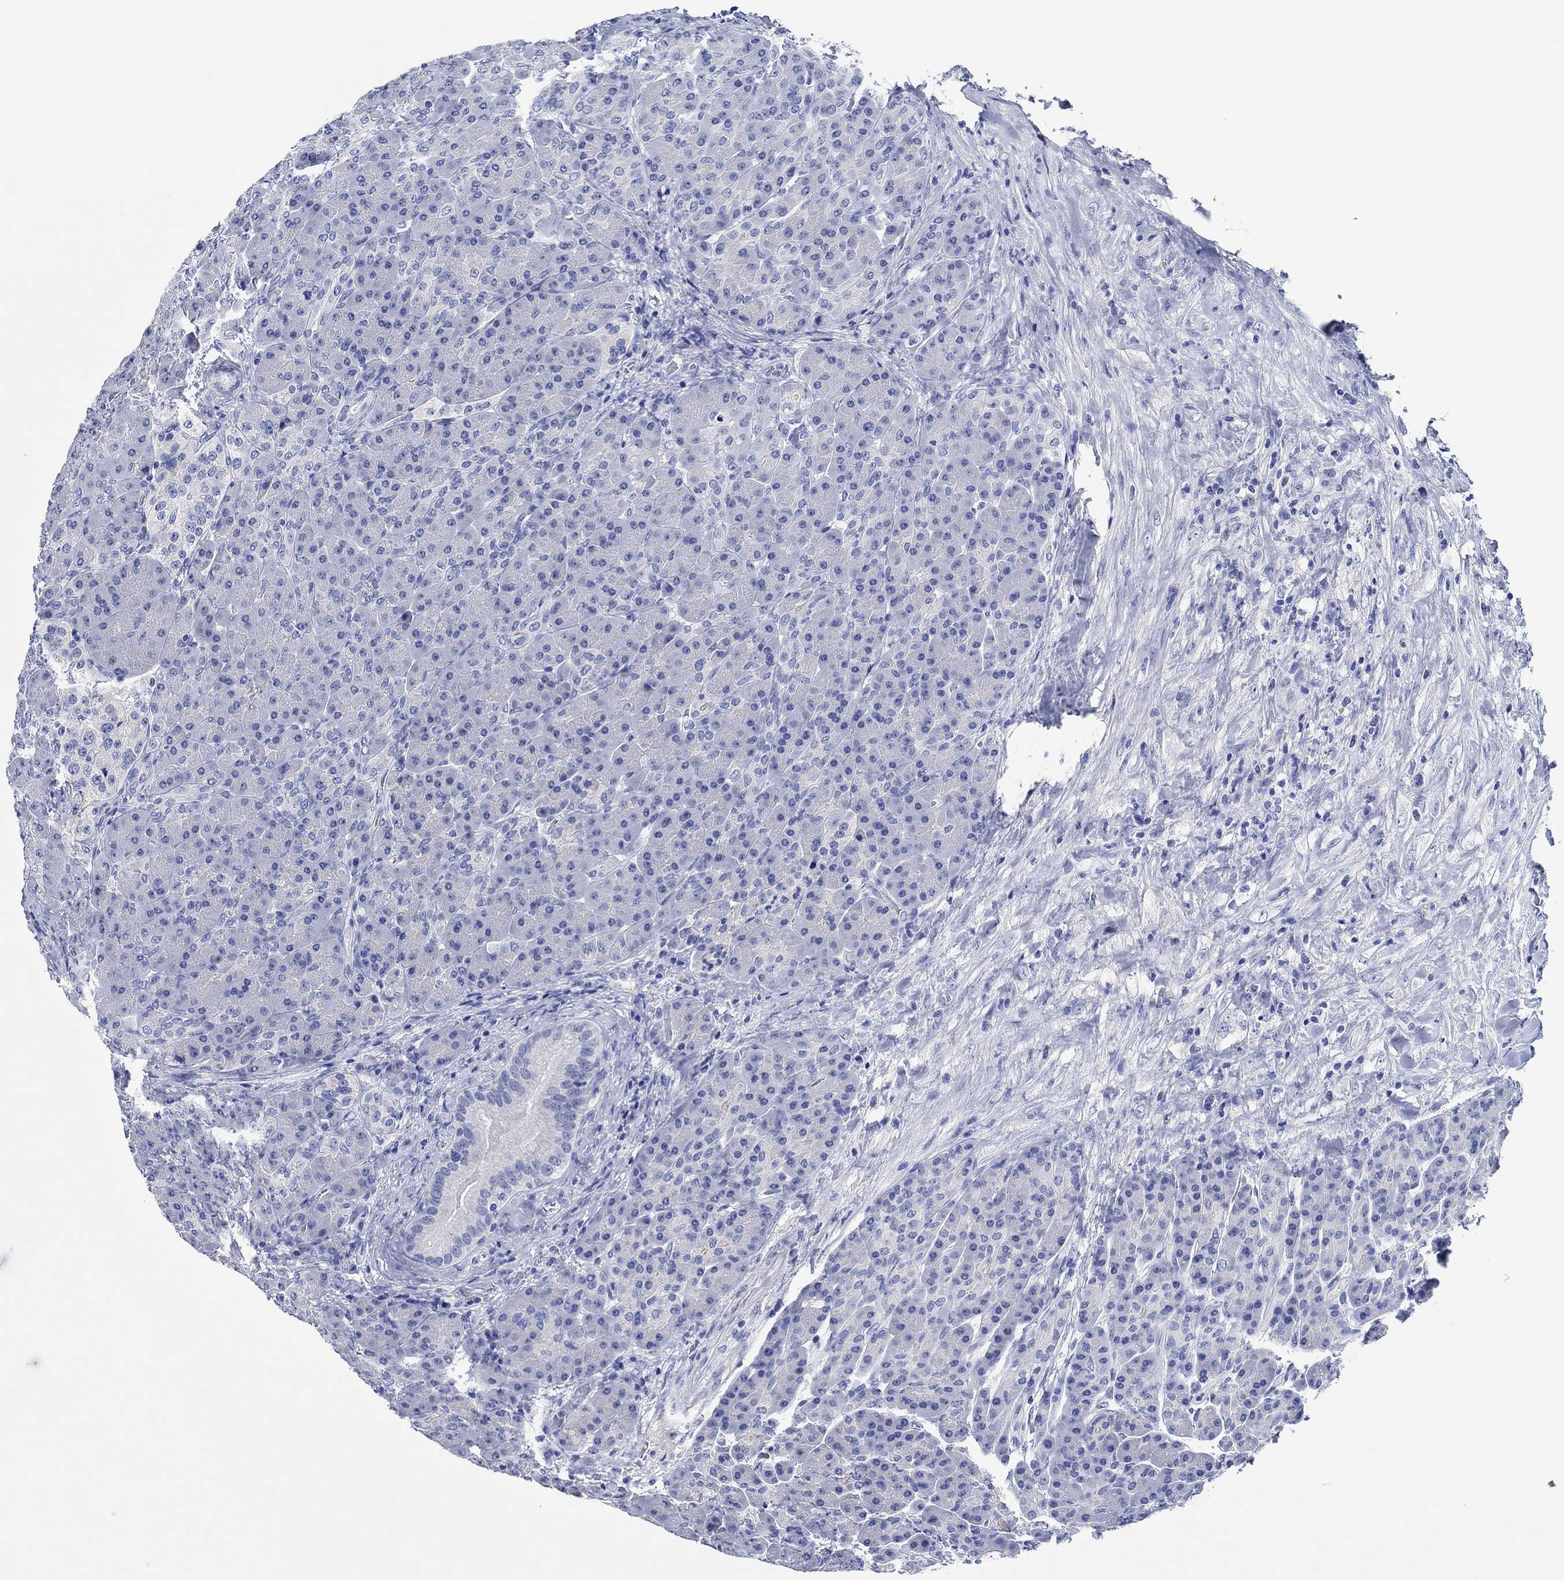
{"staining": {"intensity": "negative", "quantity": "none", "location": "none"}, "tissue": "pancreas", "cell_type": "Exocrine glandular cells", "image_type": "normal", "snomed": [{"axis": "morphology", "description": "Normal tissue, NOS"}, {"axis": "topography", "description": "Pancreas"}], "caption": "A histopathology image of pancreas stained for a protein reveals no brown staining in exocrine glandular cells. (Immunohistochemistry, brightfield microscopy, high magnification).", "gene": "CPNE6", "patient": {"sex": "male", "age": 70}}